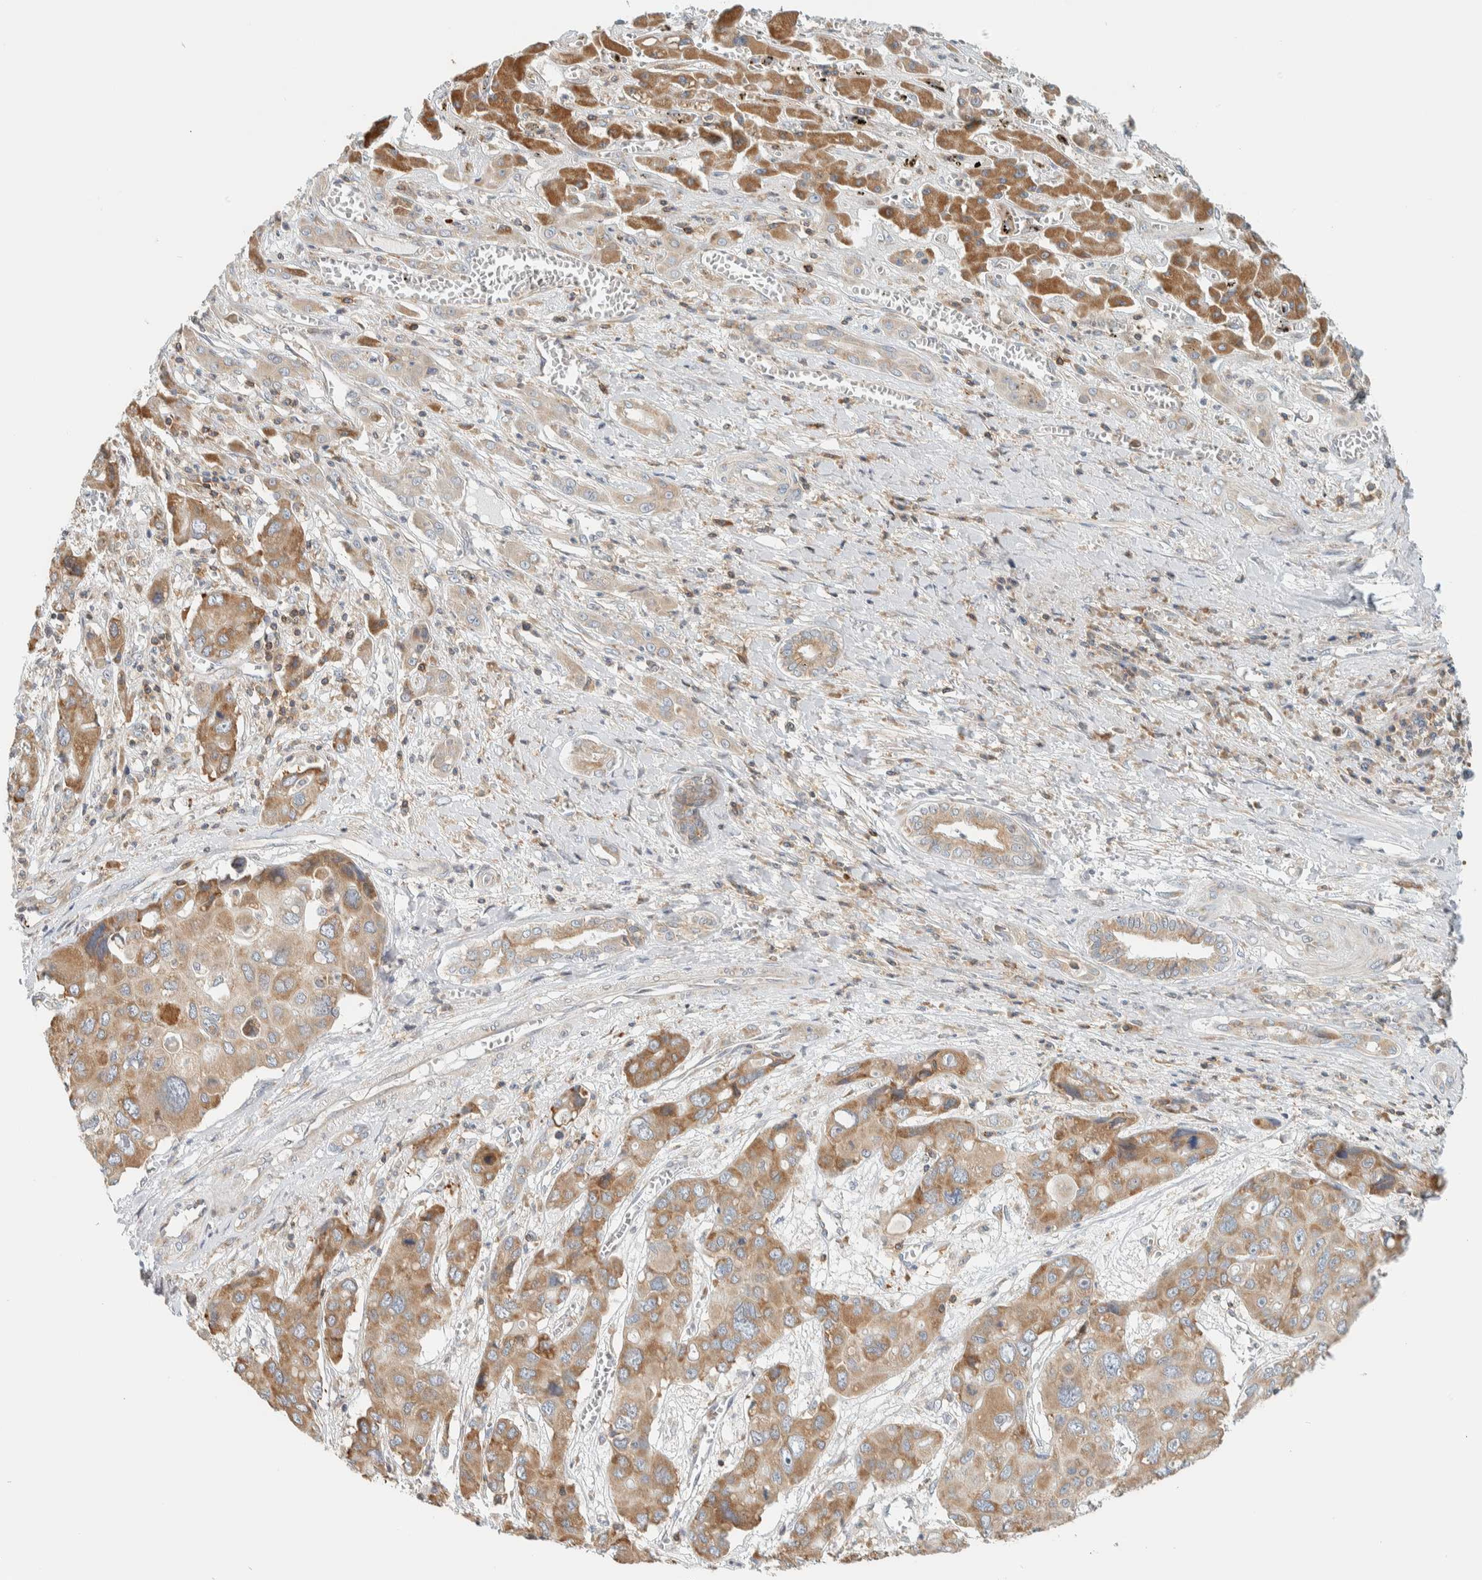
{"staining": {"intensity": "moderate", "quantity": ">75%", "location": "cytoplasmic/membranous"}, "tissue": "liver cancer", "cell_type": "Tumor cells", "image_type": "cancer", "snomed": [{"axis": "morphology", "description": "Cholangiocarcinoma"}, {"axis": "topography", "description": "Liver"}], "caption": "A brown stain highlights moderate cytoplasmic/membranous staining of a protein in human liver cholangiocarcinoma tumor cells.", "gene": "CCDC57", "patient": {"sex": "male", "age": 67}}